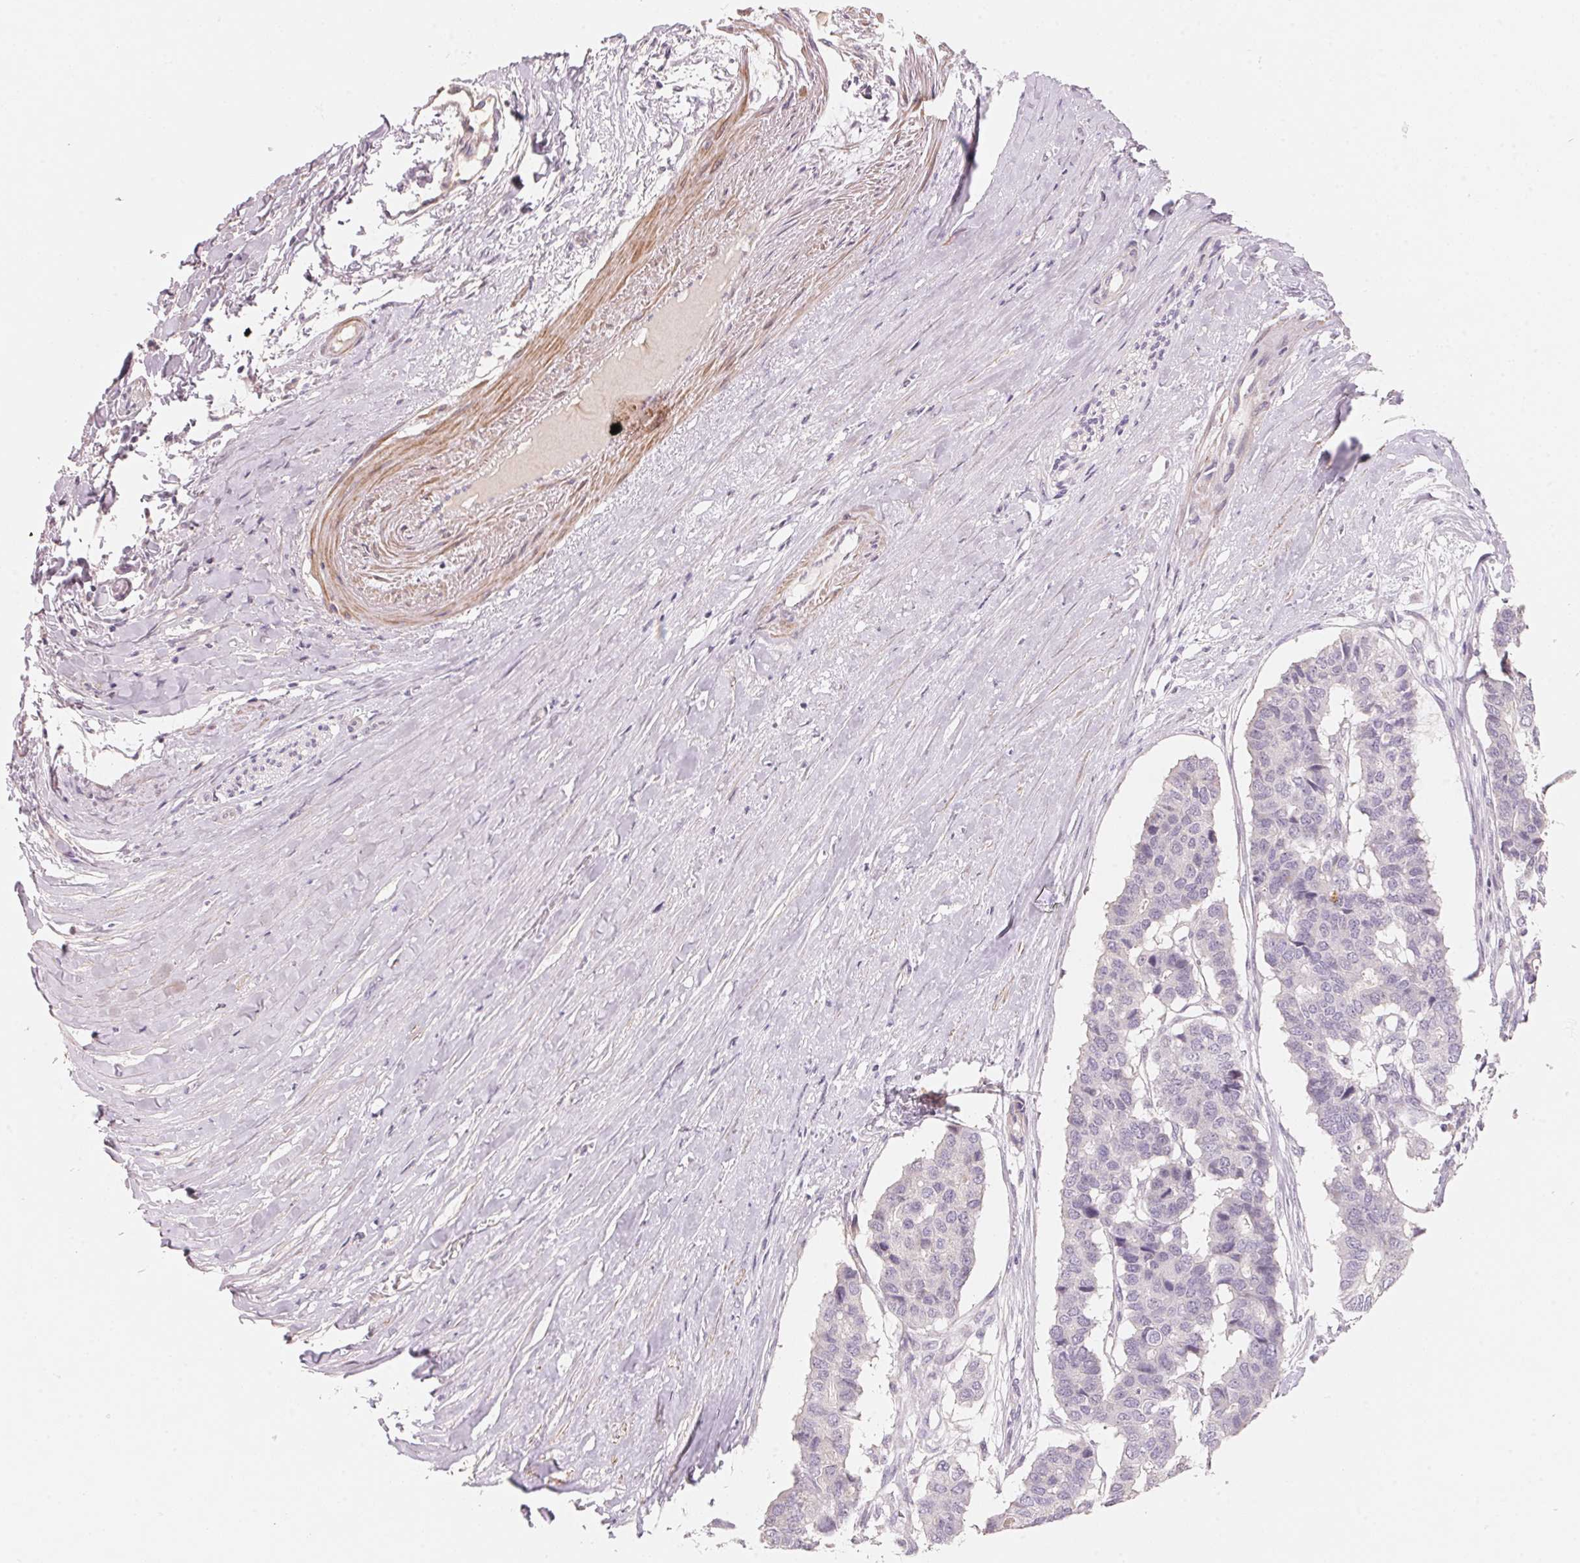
{"staining": {"intensity": "negative", "quantity": "none", "location": "none"}, "tissue": "pancreatic cancer", "cell_type": "Tumor cells", "image_type": "cancer", "snomed": [{"axis": "morphology", "description": "Adenocarcinoma, NOS"}, {"axis": "topography", "description": "Pancreas"}], "caption": "A high-resolution photomicrograph shows immunohistochemistry (IHC) staining of pancreatic cancer (adenocarcinoma), which reveals no significant staining in tumor cells. Nuclei are stained in blue.", "gene": "TP53AIP1", "patient": {"sex": "male", "age": 50}}